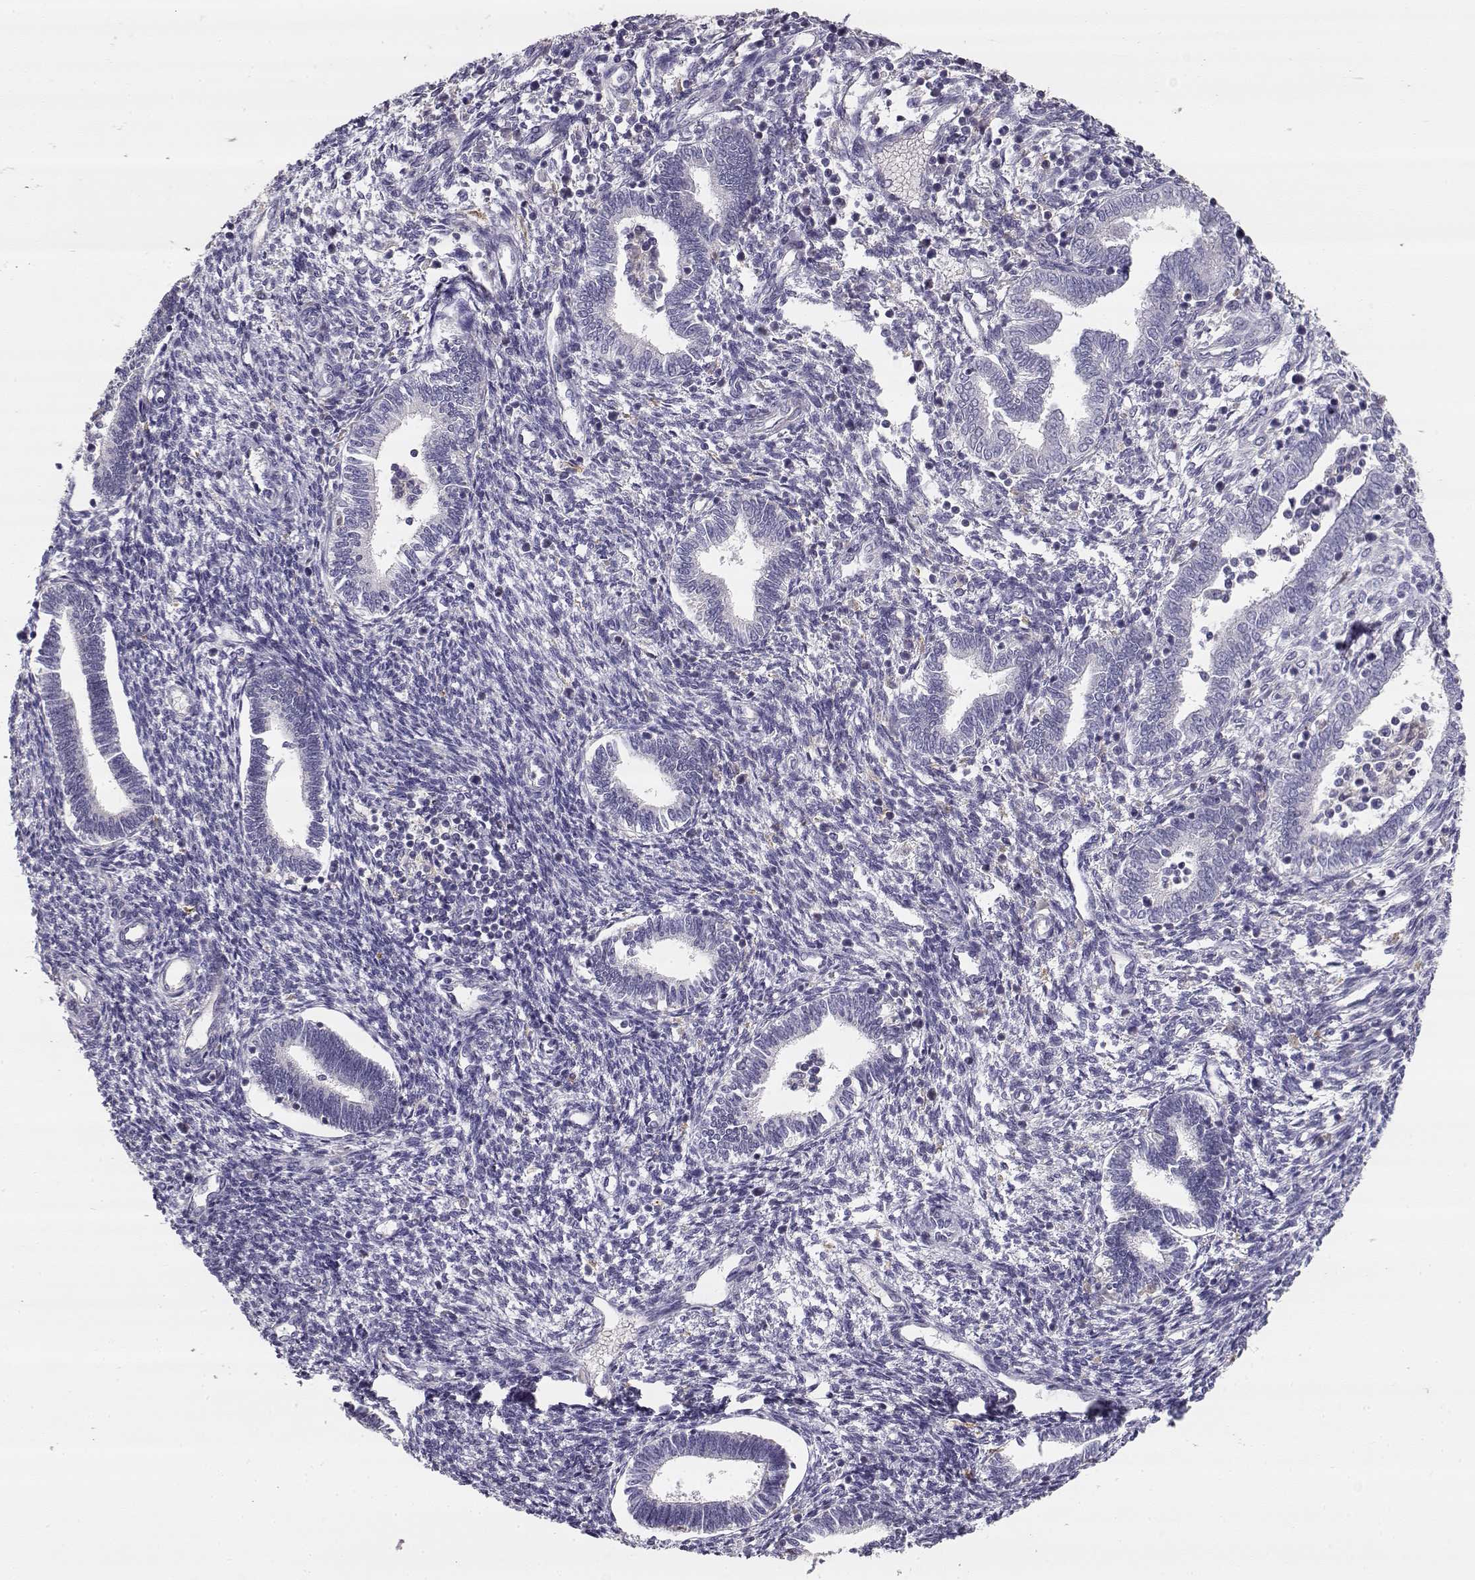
{"staining": {"intensity": "negative", "quantity": "none", "location": "none"}, "tissue": "endometrium", "cell_type": "Cells in endometrial stroma", "image_type": "normal", "snomed": [{"axis": "morphology", "description": "Normal tissue, NOS"}, {"axis": "topography", "description": "Endometrium"}], "caption": "The IHC photomicrograph has no significant expression in cells in endometrial stroma of endometrium.", "gene": "VAV1", "patient": {"sex": "female", "age": 42}}